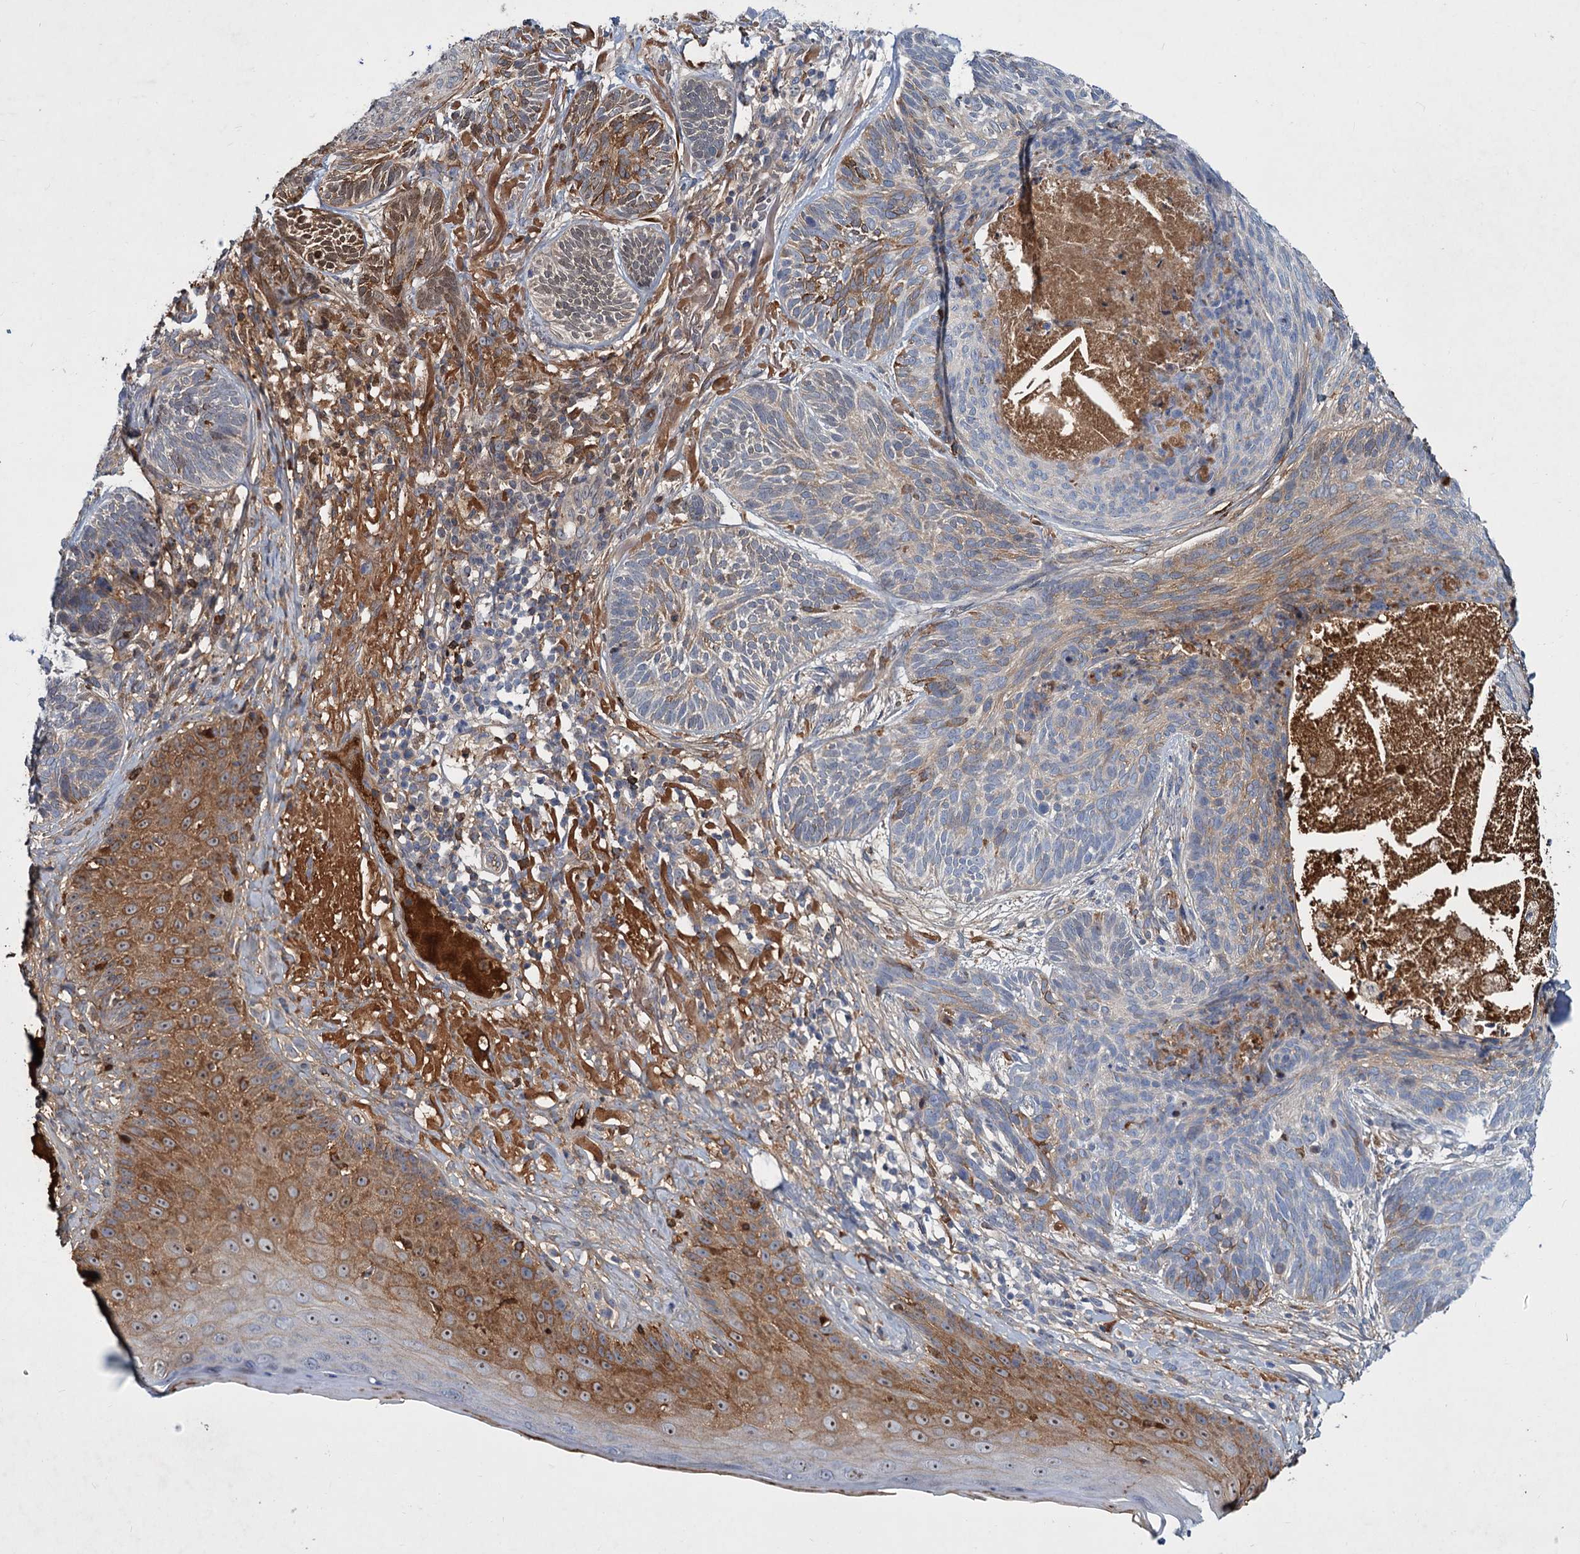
{"staining": {"intensity": "moderate", "quantity": "<25%", "location": "cytoplasmic/membranous"}, "tissue": "skin cancer", "cell_type": "Tumor cells", "image_type": "cancer", "snomed": [{"axis": "morphology", "description": "Normal tissue, NOS"}, {"axis": "morphology", "description": "Basal cell carcinoma"}, {"axis": "topography", "description": "Skin"}], "caption": "Protein analysis of basal cell carcinoma (skin) tissue displays moderate cytoplasmic/membranous expression in about <25% of tumor cells.", "gene": "CHRD", "patient": {"sex": "male", "age": 66}}